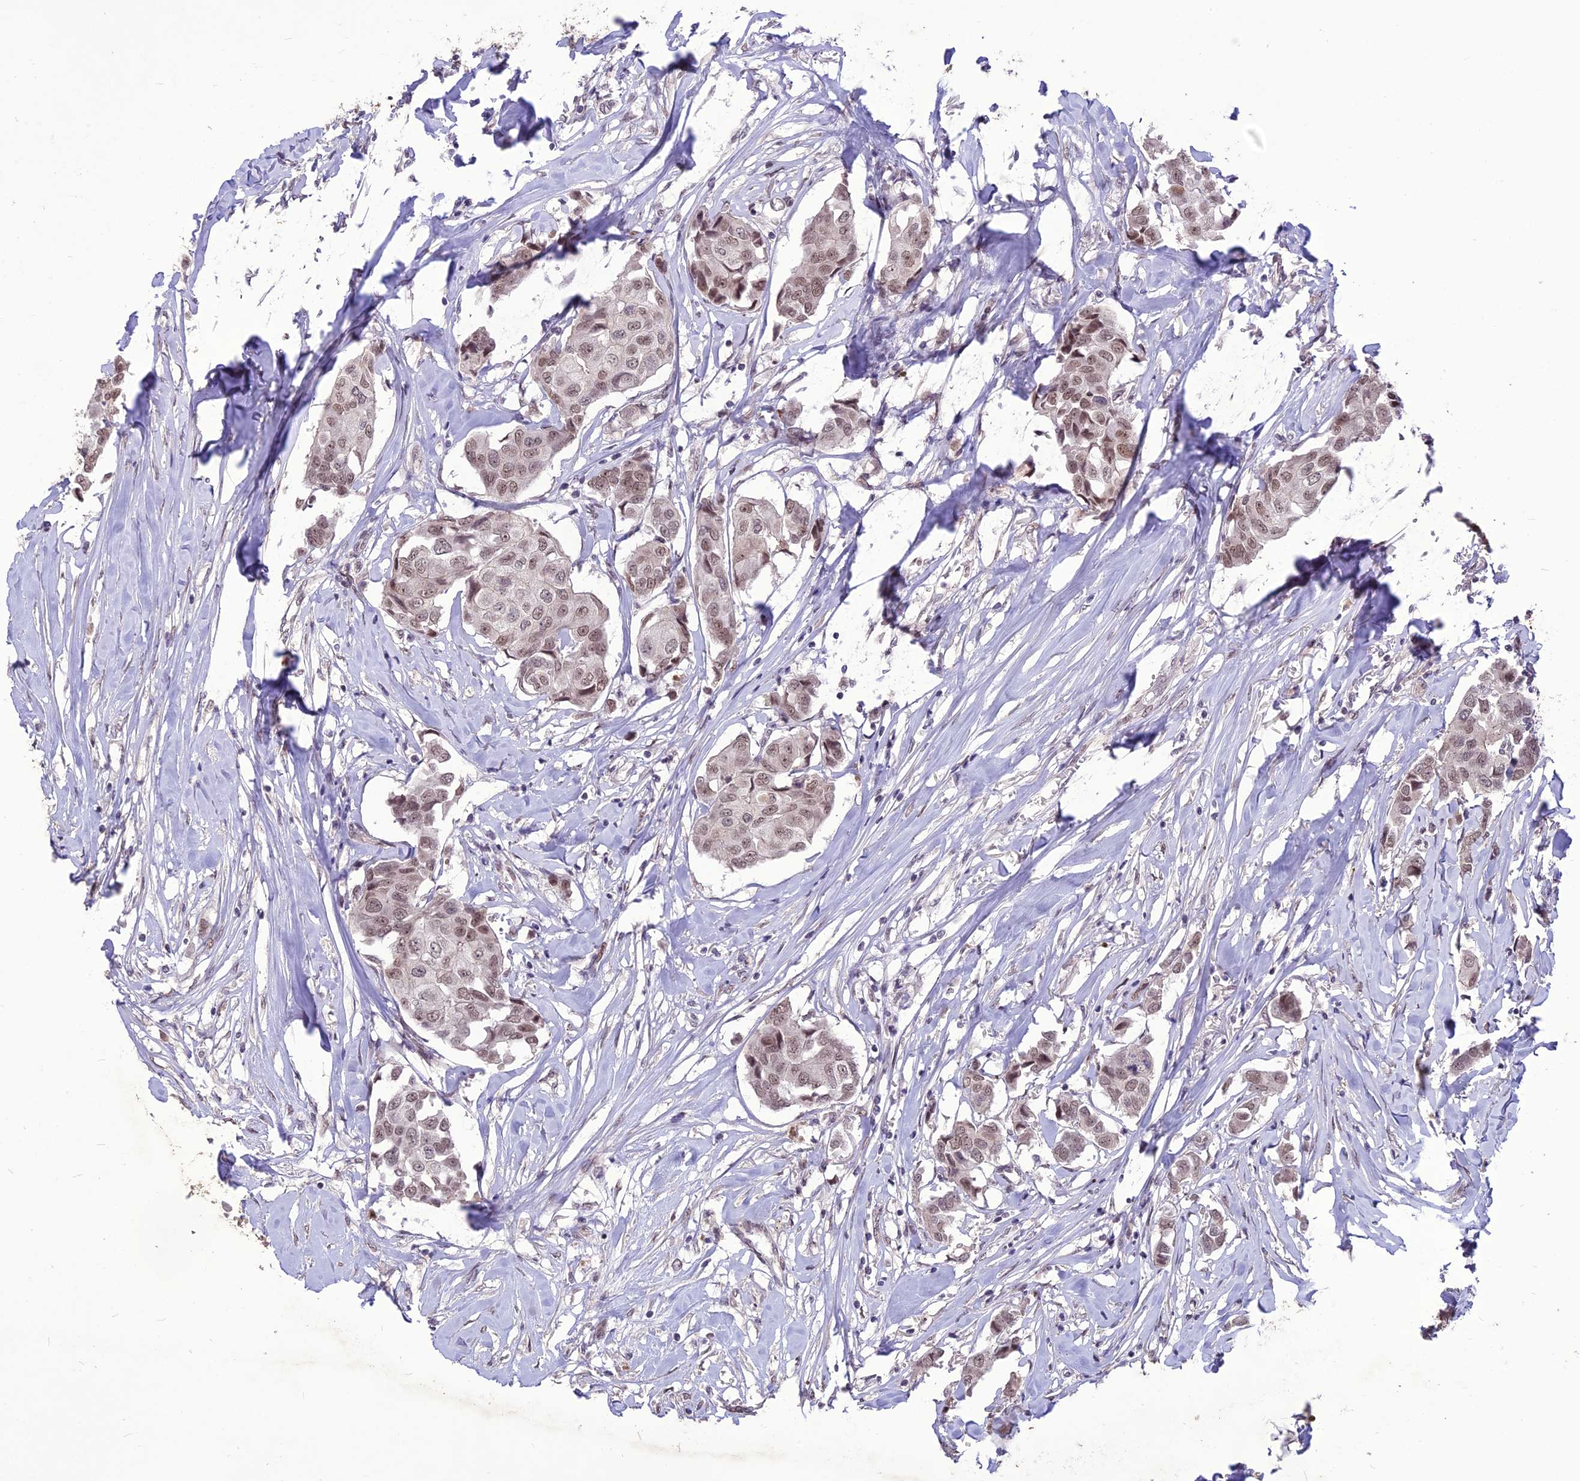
{"staining": {"intensity": "weak", "quantity": ">75%", "location": "nuclear"}, "tissue": "breast cancer", "cell_type": "Tumor cells", "image_type": "cancer", "snomed": [{"axis": "morphology", "description": "Duct carcinoma"}, {"axis": "topography", "description": "Breast"}], "caption": "Breast cancer (invasive ductal carcinoma) tissue exhibits weak nuclear expression in approximately >75% of tumor cells The staining was performed using DAB (3,3'-diaminobenzidine) to visualize the protein expression in brown, while the nuclei were stained in blue with hematoxylin (Magnification: 20x).", "gene": "DIS3", "patient": {"sex": "female", "age": 80}}